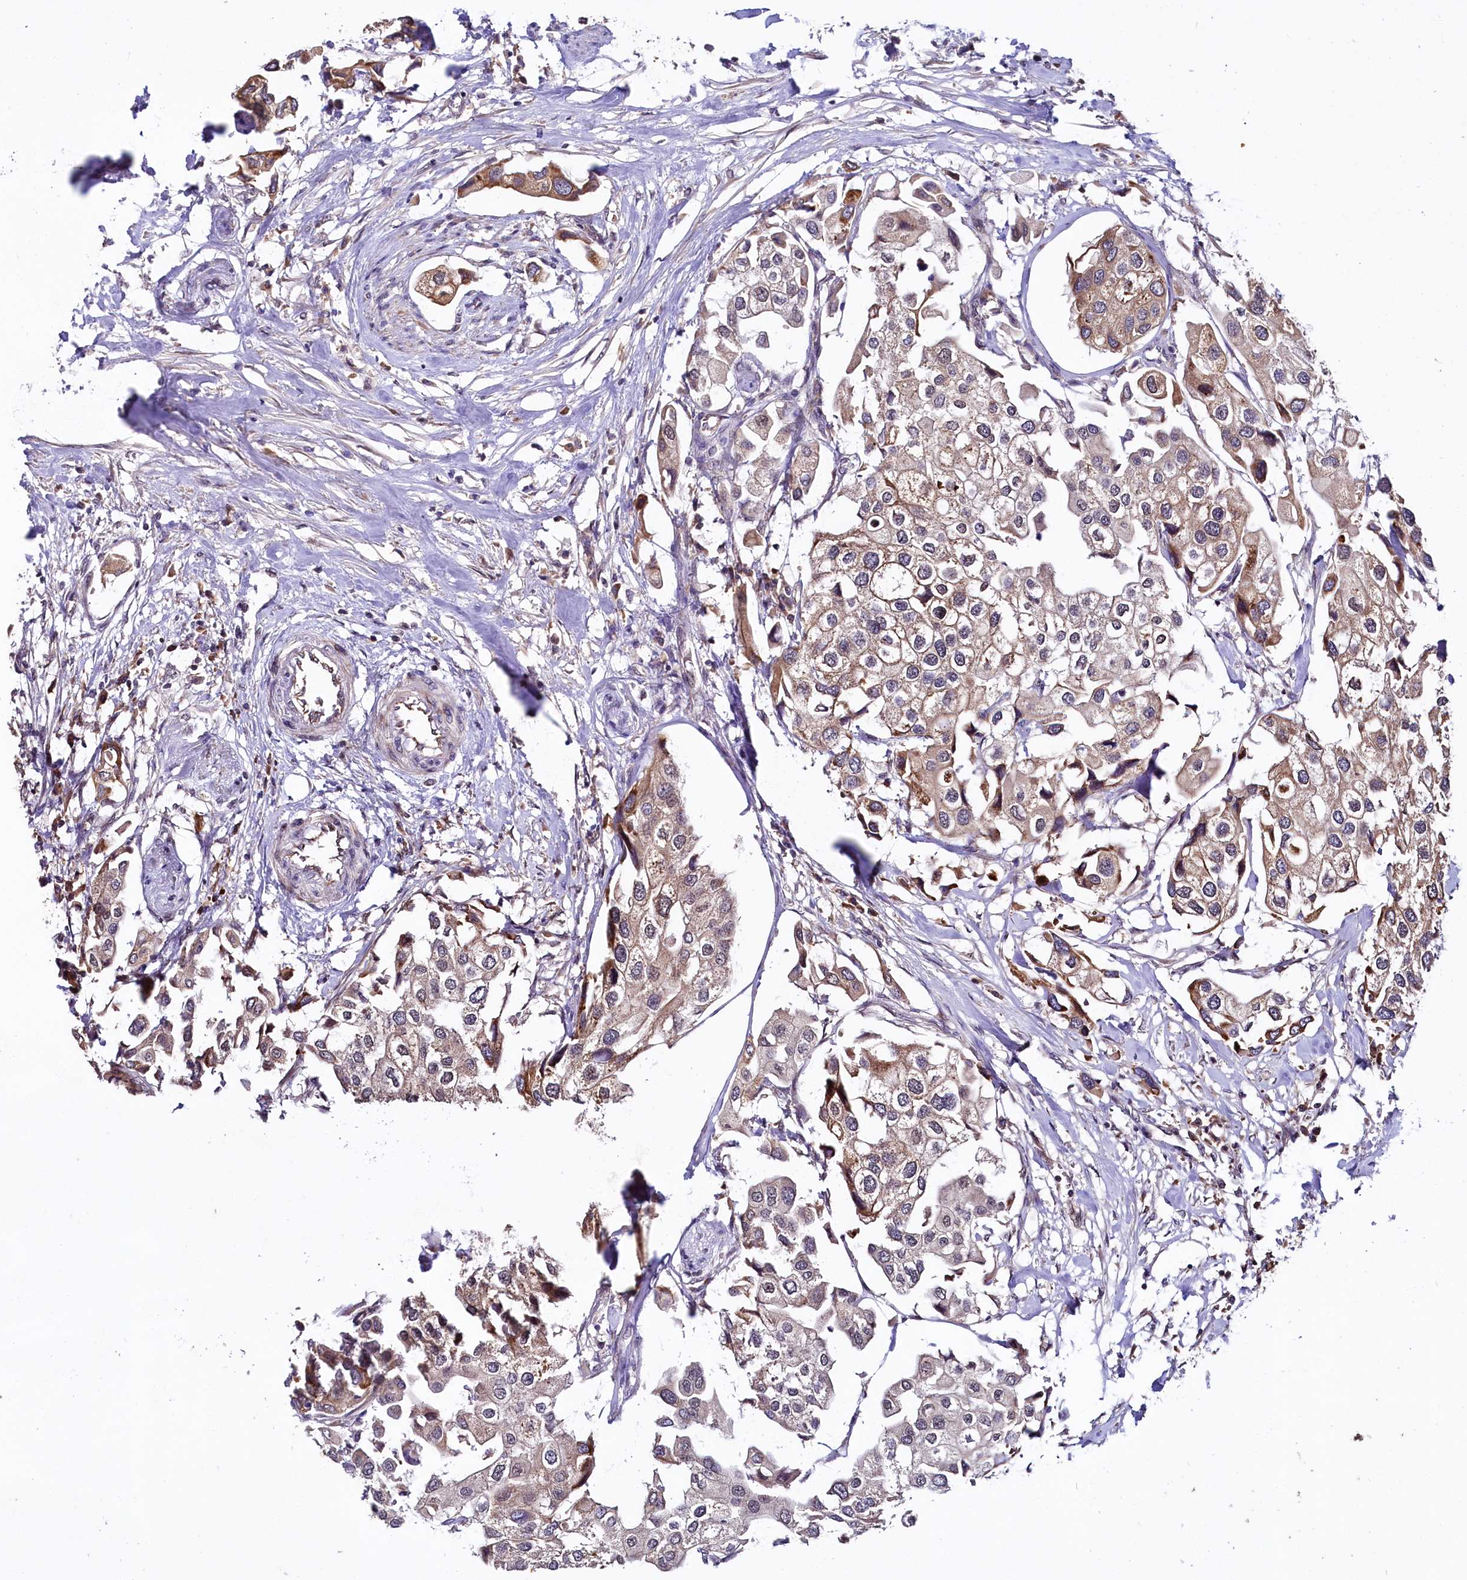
{"staining": {"intensity": "weak", "quantity": ">75%", "location": "cytoplasmic/membranous"}, "tissue": "urothelial cancer", "cell_type": "Tumor cells", "image_type": "cancer", "snomed": [{"axis": "morphology", "description": "Urothelial carcinoma, High grade"}, {"axis": "topography", "description": "Urinary bladder"}], "caption": "Protein staining by immunohistochemistry (IHC) exhibits weak cytoplasmic/membranous staining in approximately >75% of tumor cells in high-grade urothelial carcinoma. Using DAB (brown) and hematoxylin (blue) stains, captured at high magnification using brightfield microscopy.", "gene": "UBE3A", "patient": {"sex": "male", "age": 64}}